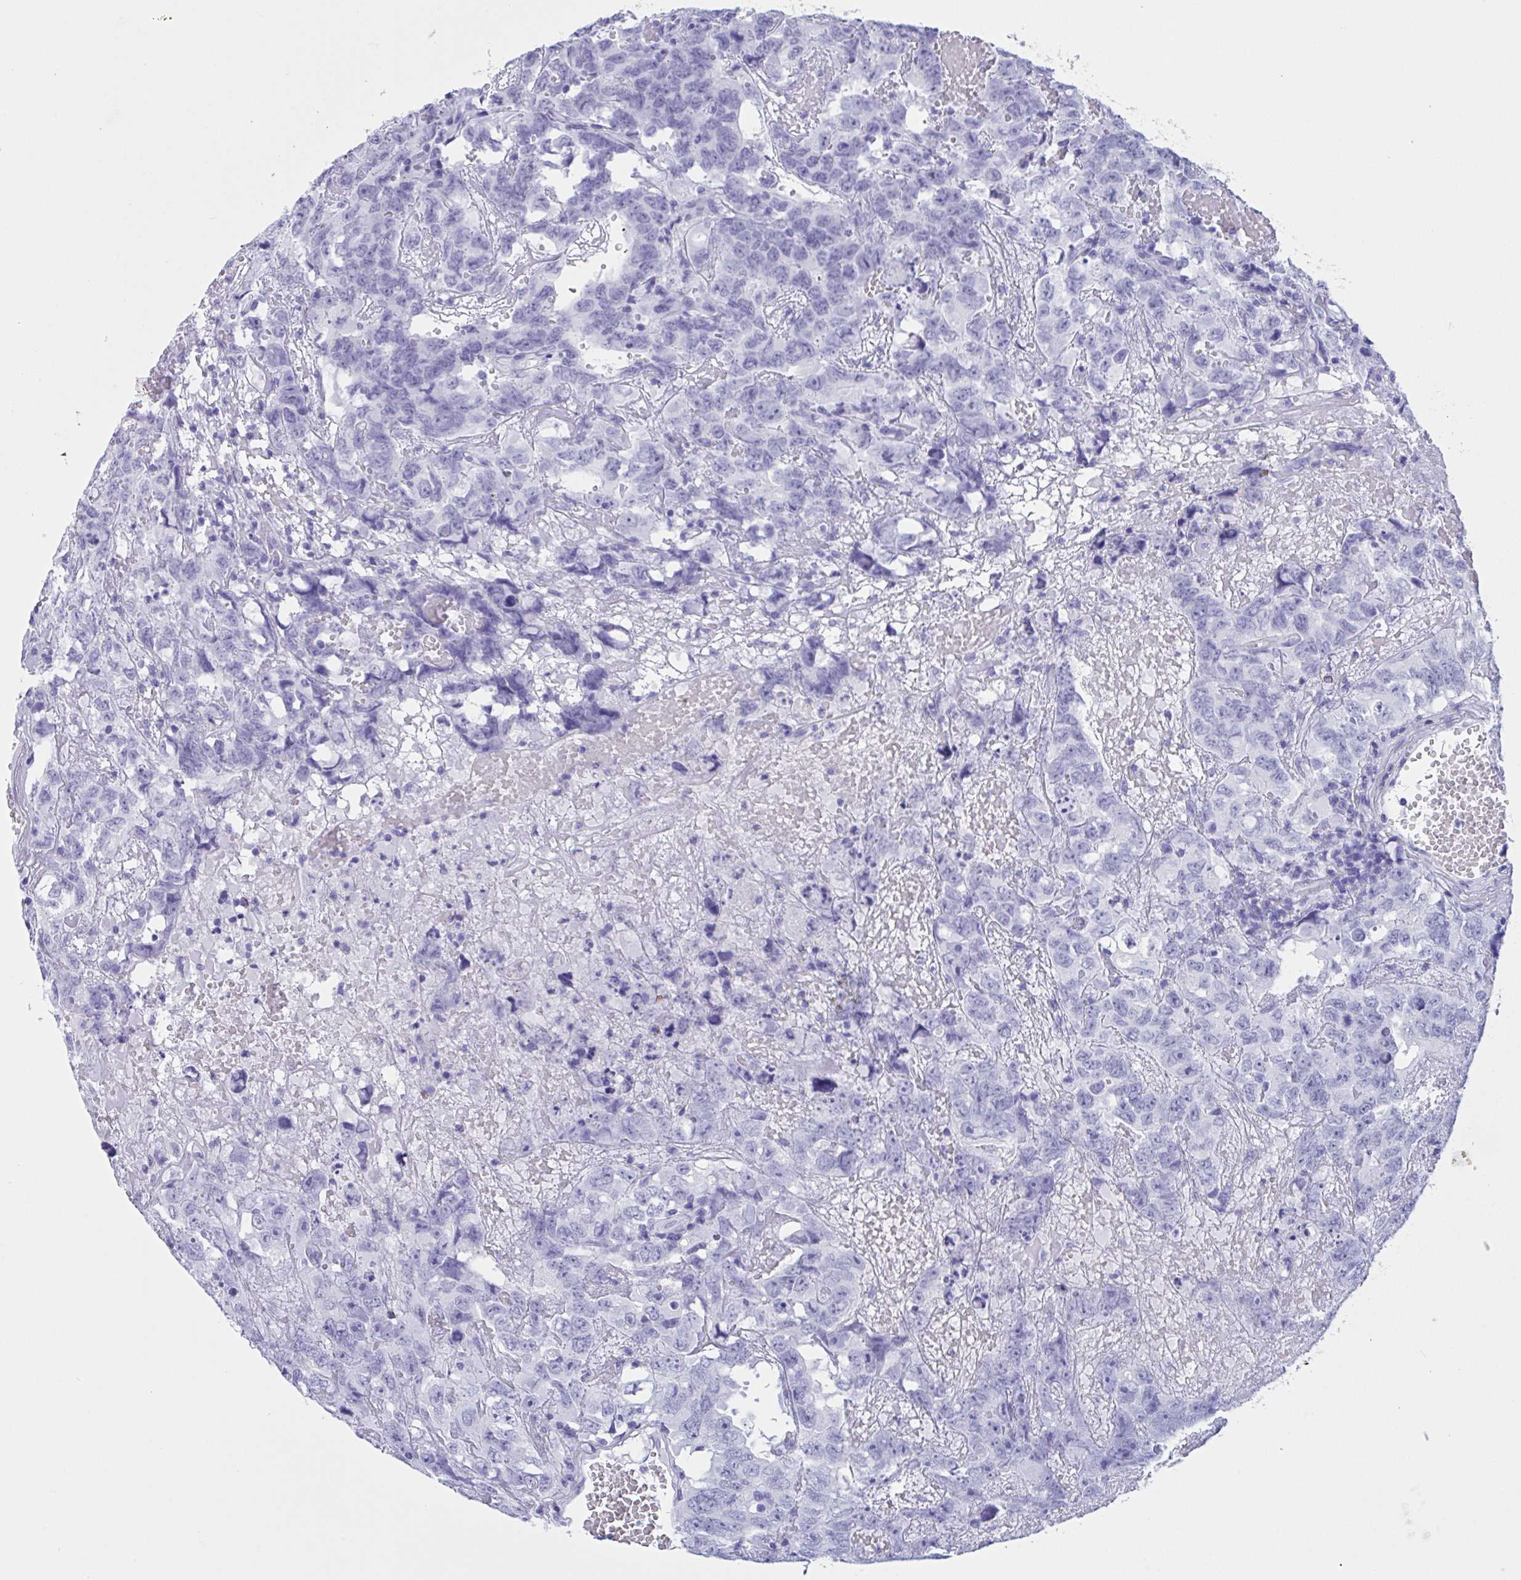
{"staining": {"intensity": "negative", "quantity": "none", "location": "none"}, "tissue": "testis cancer", "cell_type": "Tumor cells", "image_type": "cancer", "snomed": [{"axis": "morphology", "description": "Carcinoma, Embryonal, NOS"}, {"axis": "topography", "description": "Testis"}], "caption": "Human testis cancer (embryonal carcinoma) stained for a protein using IHC shows no staining in tumor cells.", "gene": "ZNF850", "patient": {"sex": "male", "age": 45}}